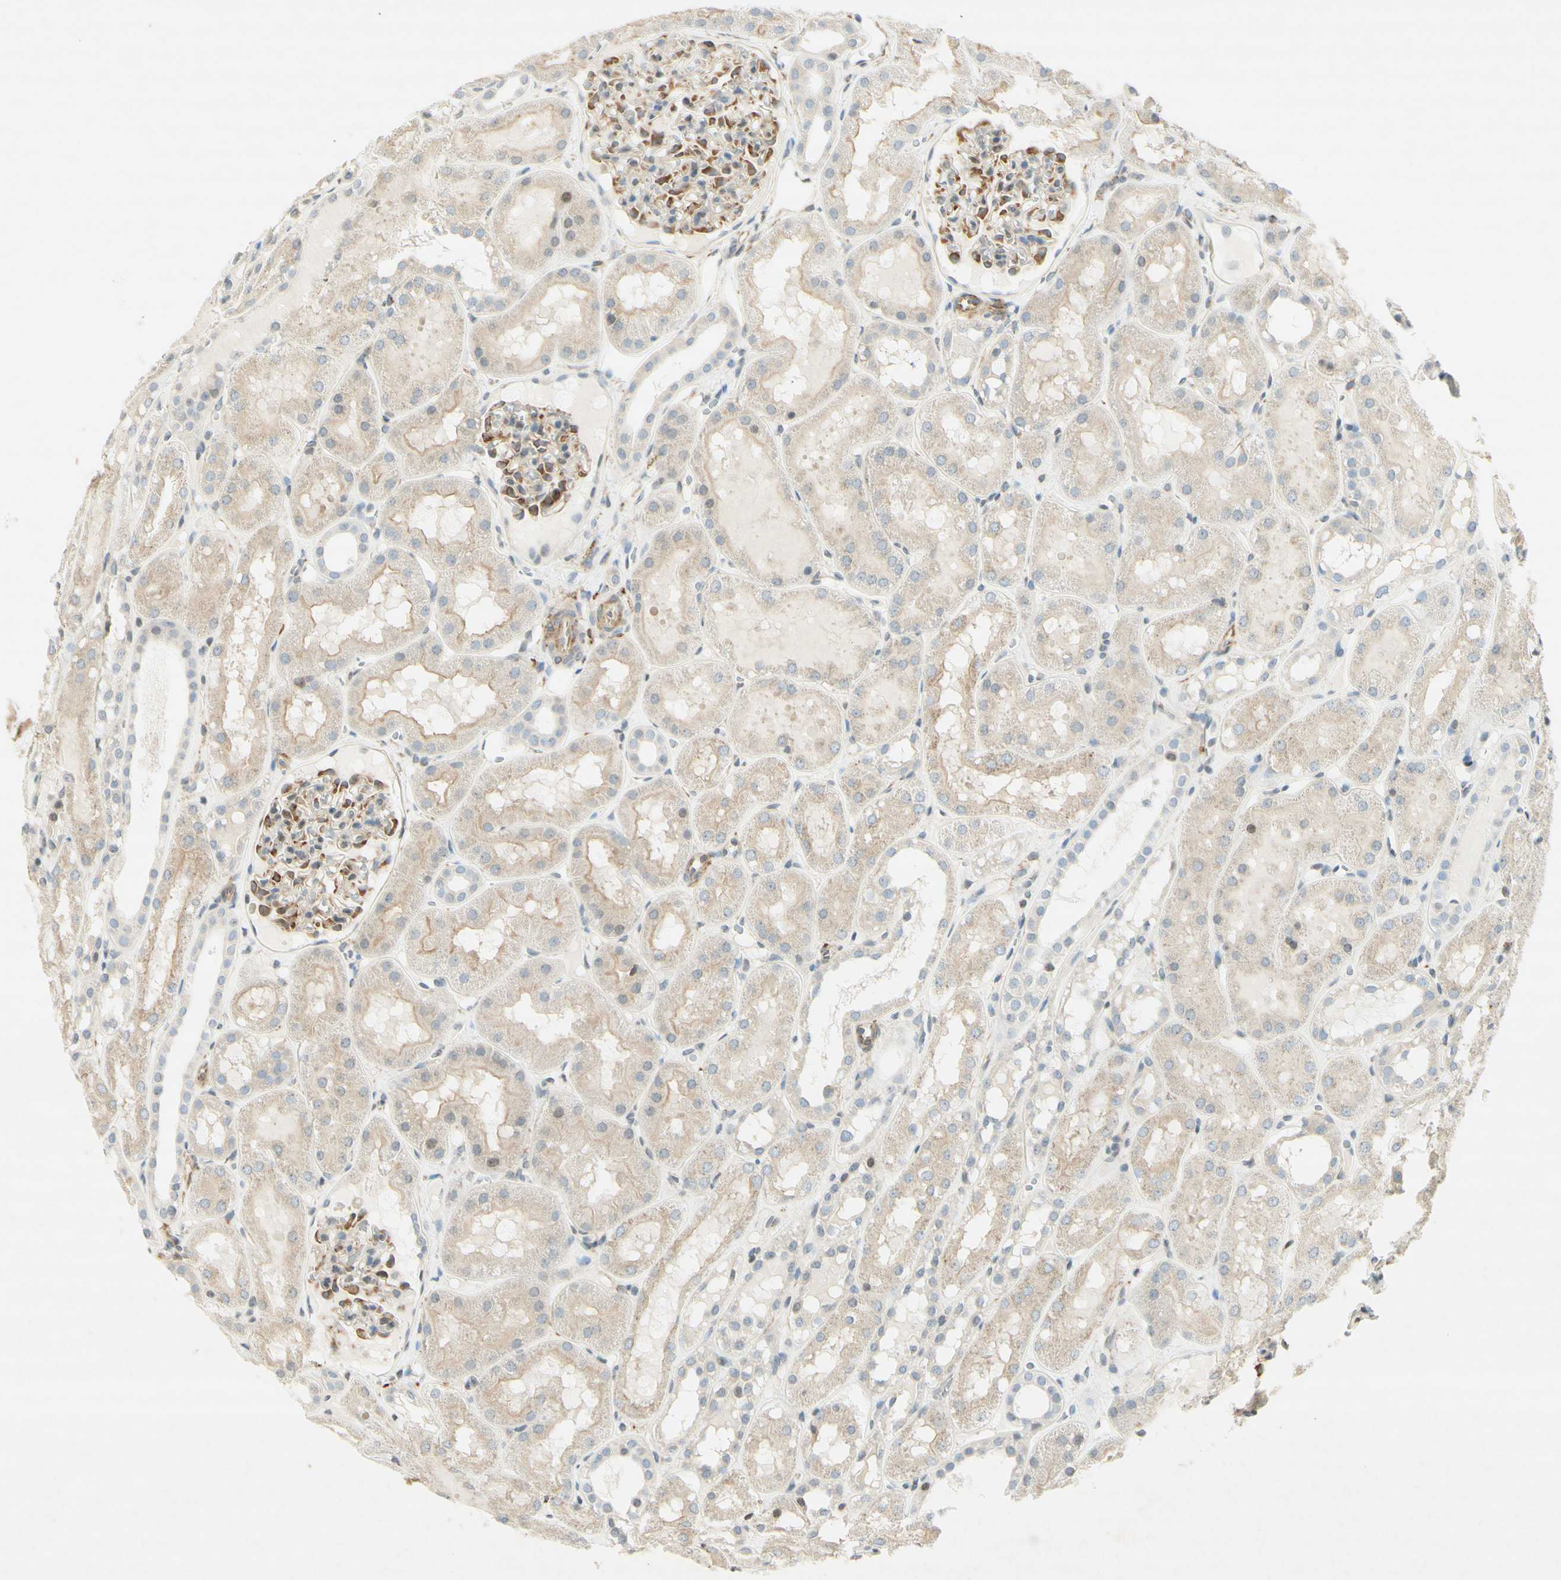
{"staining": {"intensity": "moderate", "quantity": "25%-75%", "location": "cytoplasmic/membranous"}, "tissue": "kidney", "cell_type": "Cells in glomeruli", "image_type": "normal", "snomed": [{"axis": "morphology", "description": "Normal tissue, NOS"}, {"axis": "topography", "description": "Kidney"}, {"axis": "topography", "description": "Urinary bladder"}], "caption": "Brown immunohistochemical staining in benign kidney reveals moderate cytoplasmic/membranous expression in approximately 25%-75% of cells in glomeruli.", "gene": "MAP1B", "patient": {"sex": "male", "age": 16}}